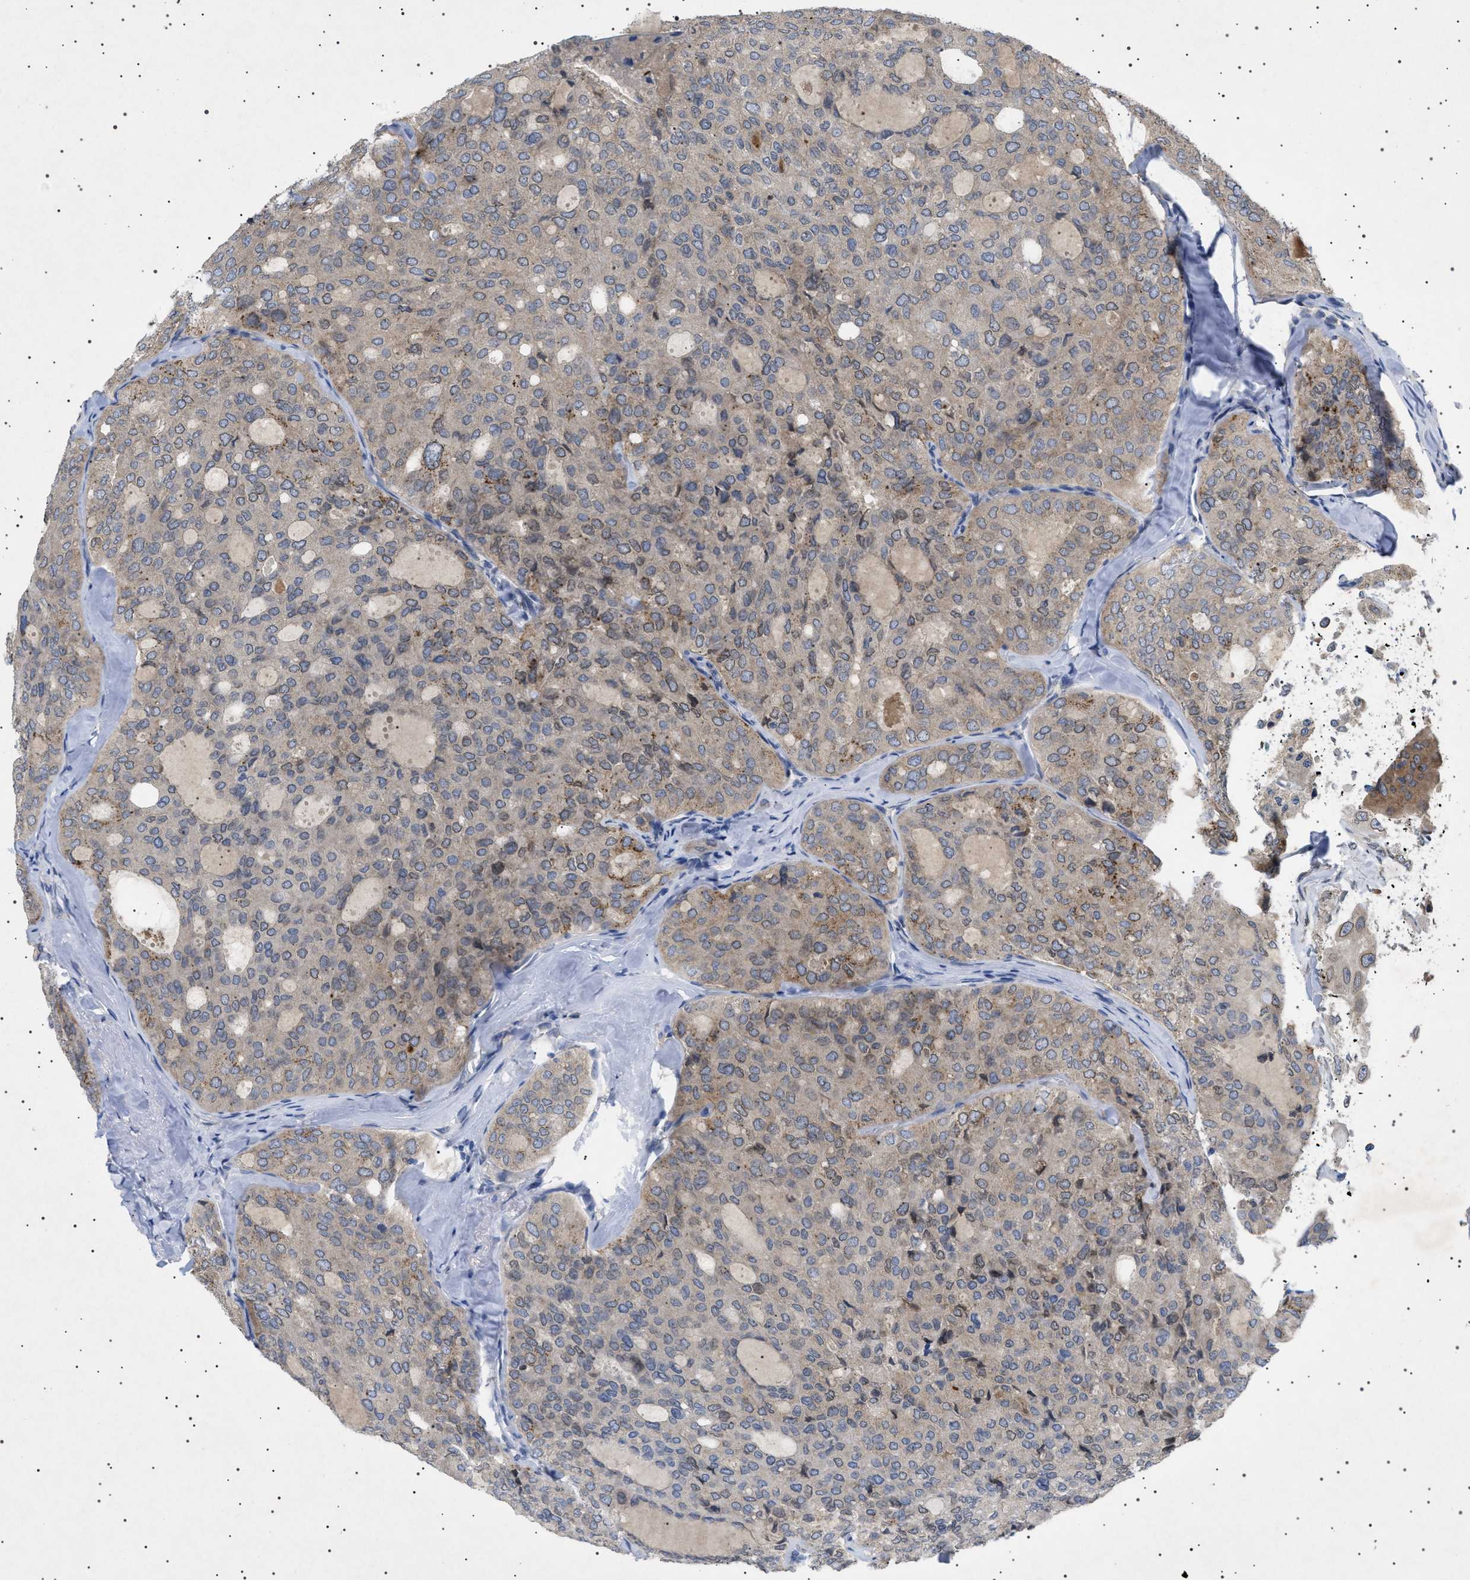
{"staining": {"intensity": "weak", "quantity": "<25%", "location": "cytoplasmic/membranous,nuclear"}, "tissue": "thyroid cancer", "cell_type": "Tumor cells", "image_type": "cancer", "snomed": [{"axis": "morphology", "description": "Follicular adenoma carcinoma, NOS"}, {"axis": "topography", "description": "Thyroid gland"}], "caption": "Thyroid cancer was stained to show a protein in brown. There is no significant staining in tumor cells.", "gene": "NUP93", "patient": {"sex": "male", "age": 75}}